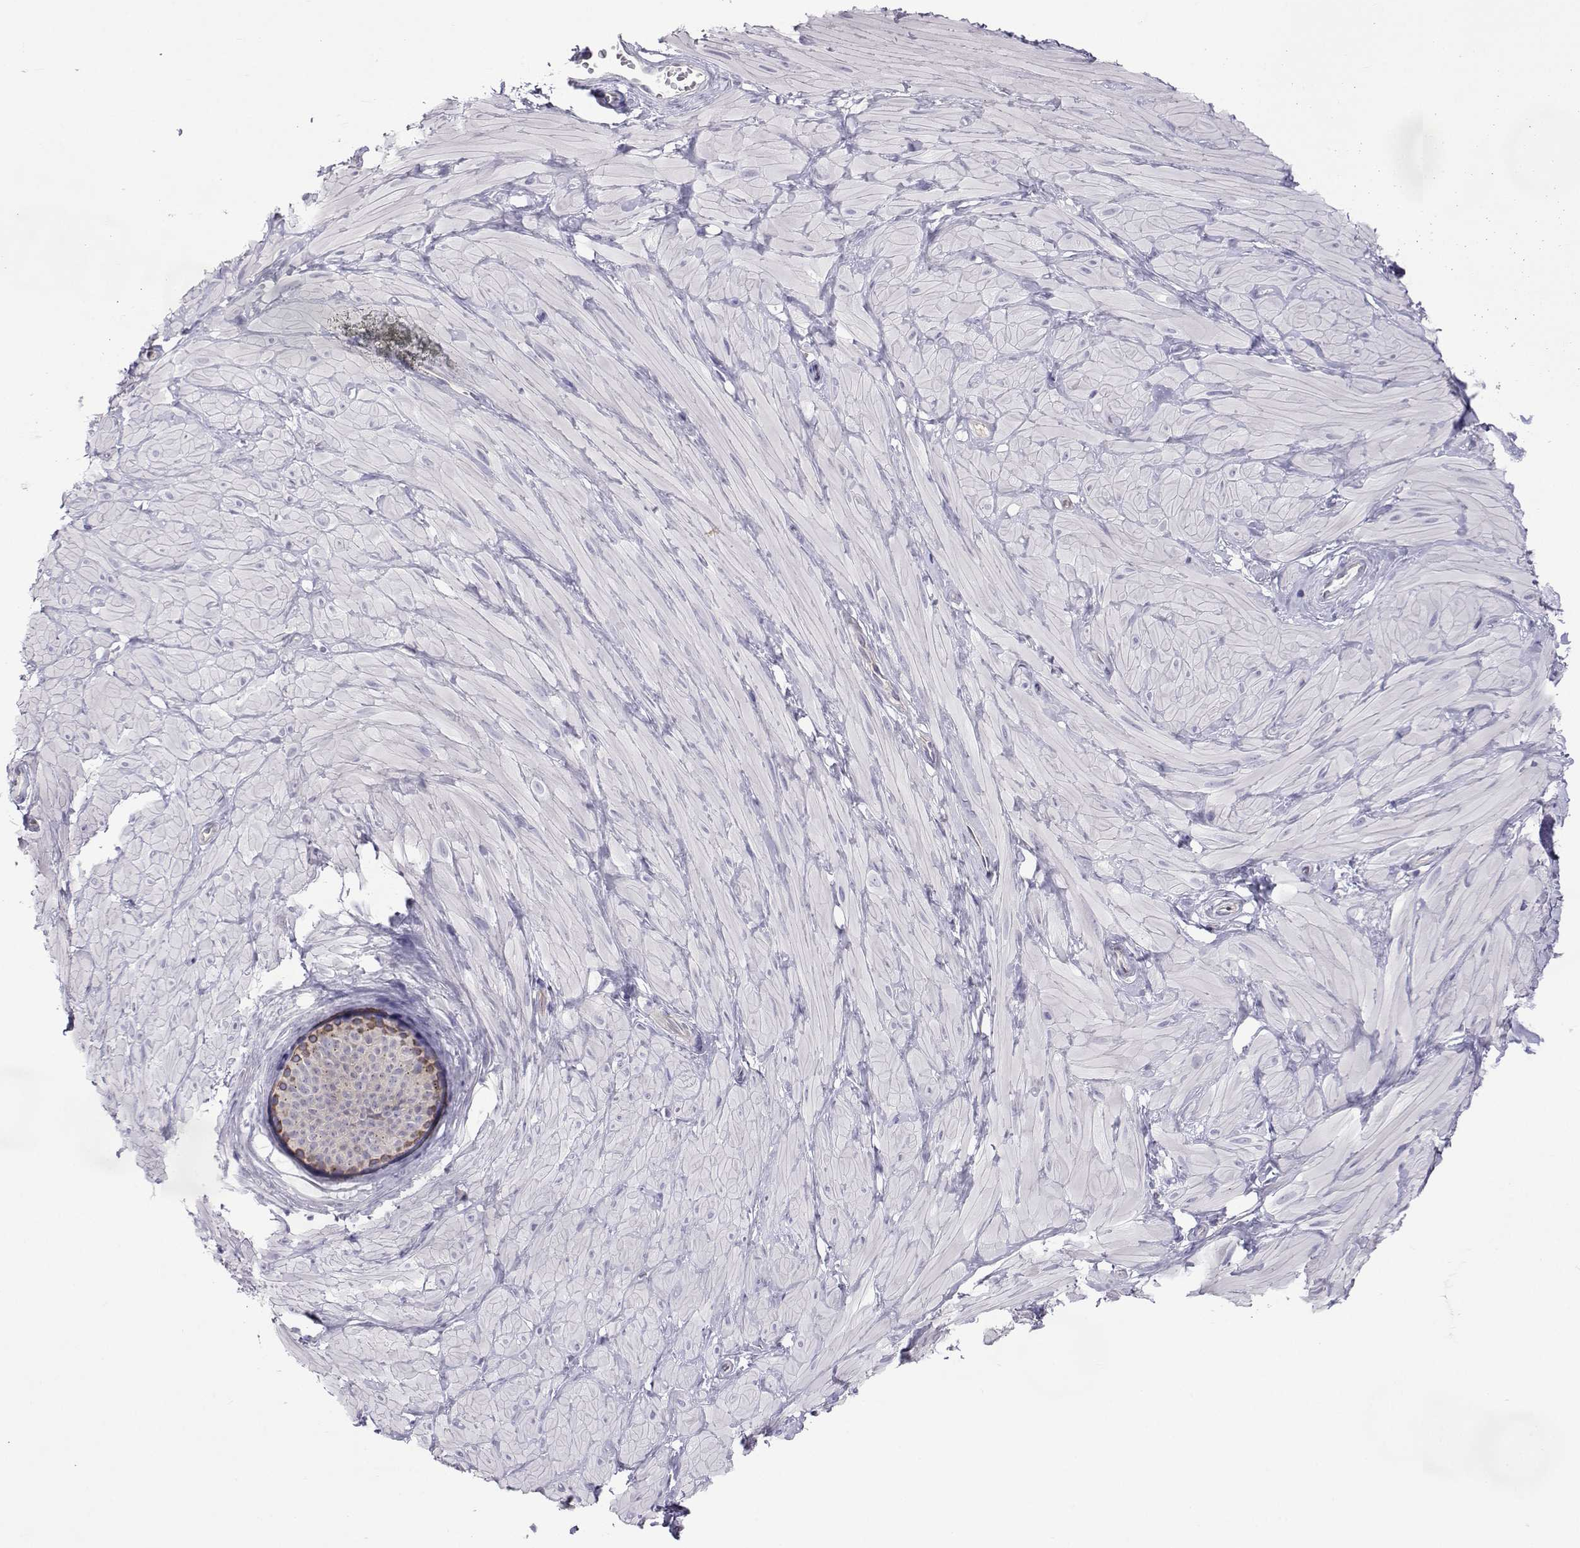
{"staining": {"intensity": "negative", "quantity": "none", "location": "none"}, "tissue": "adipose tissue", "cell_type": "Adipocytes", "image_type": "normal", "snomed": [{"axis": "morphology", "description": "Normal tissue, NOS"}, {"axis": "topography", "description": "Smooth muscle"}, {"axis": "topography", "description": "Peripheral nerve tissue"}], "caption": "DAB immunohistochemical staining of unremarkable human adipose tissue shows no significant staining in adipocytes.", "gene": "COL22A1", "patient": {"sex": "male", "age": 22}}